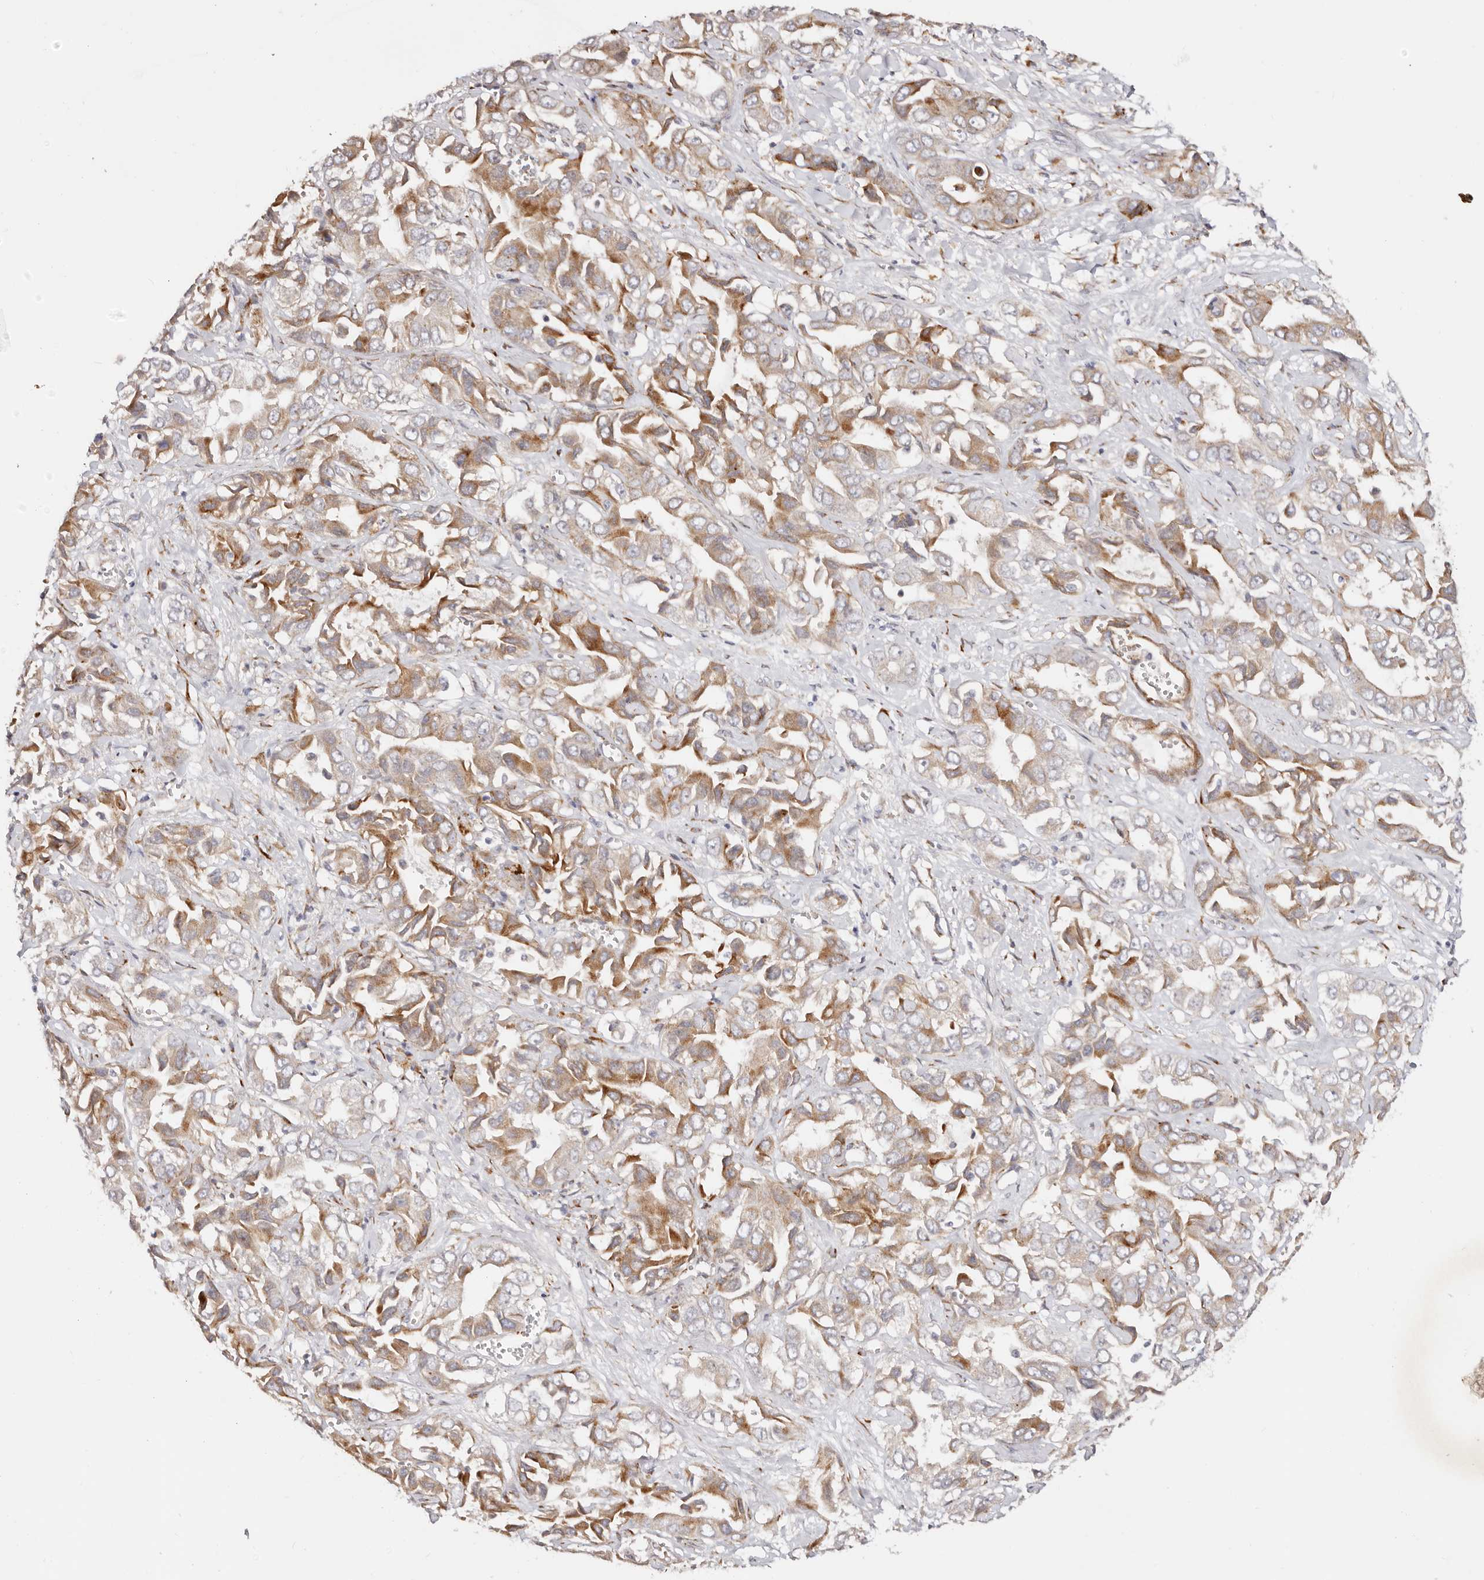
{"staining": {"intensity": "moderate", "quantity": ">75%", "location": "cytoplasmic/membranous"}, "tissue": "liver cancer", "cell_type": "Tumor cells", "image_type": "cancer", "snomed": [{"axis": "morphology", "description": "Cholangiocarcinoma"}, {"axis": "topography", "description": "Liver"}], "caption": "Protein analysis of liver cancer tissue exhibits moderate cytoplasmic/membranous expression in about >75% of tumor cells. Immunohistochemistry stains the protein of interest in brown and the nuclei are stained blue.", "gene": "BCL2L15", "patient": {"sex": "female", "age": 52}}